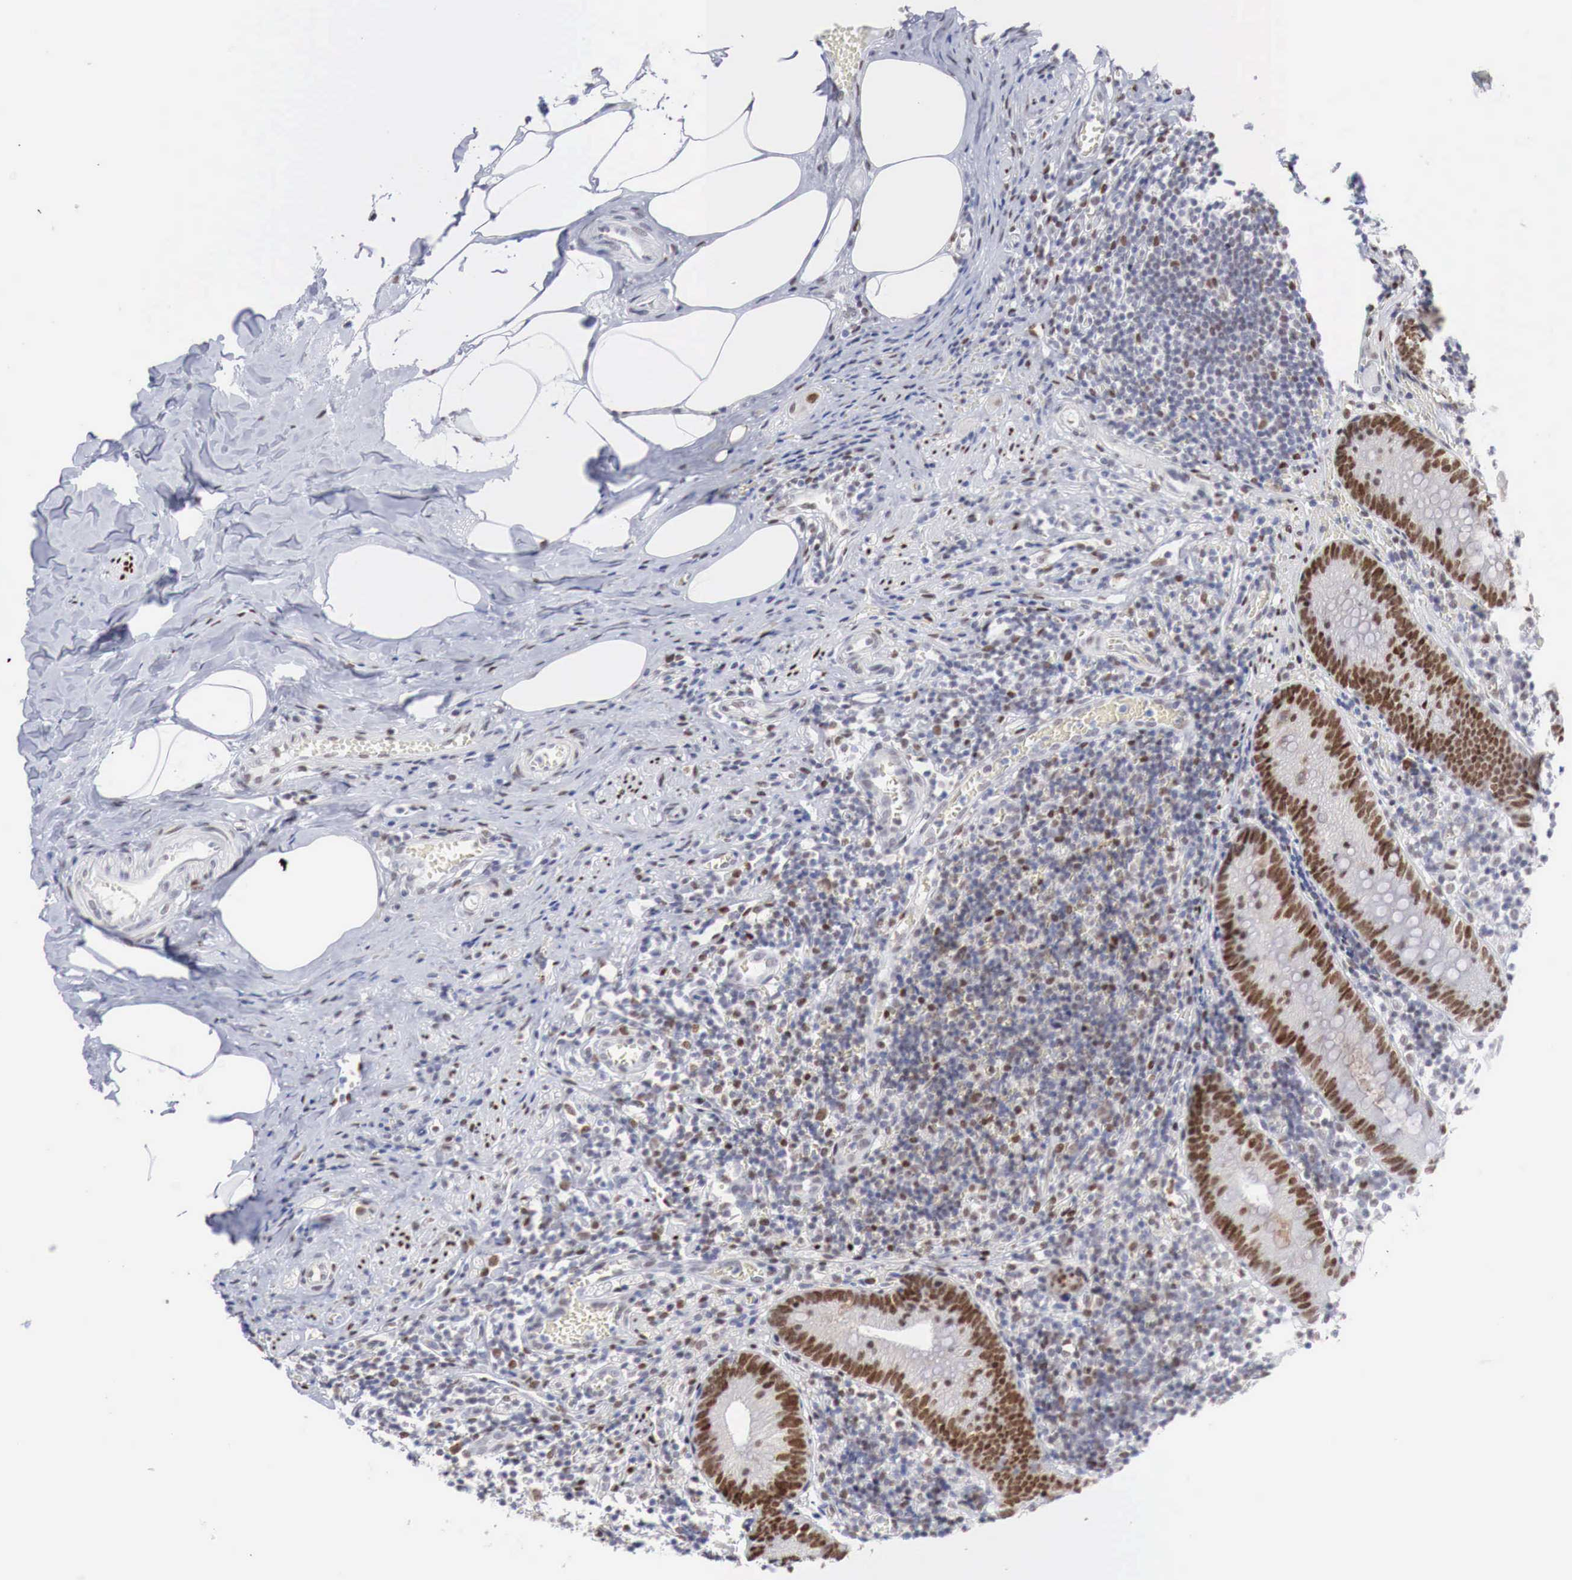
{"staining": {"intensity": "strong", "quantity": ">75%", "location": "nuclear"}, "tissue": "appendix", "cell_type": "Glandular cells", "image_type": "normal", "snomed": [{"axis": "morphology", "description": "Normal tissue, NOS"}, {"axis": "topography", "description": "Appendix"}], "caption": "Protein analysis of benign appendix exhibits strong nuclear expression in about >75% of glandular cells. (IHC, brightfield microscopy, high magnification).", "gene": "FOXP2", "patient": {"sex": "male", "age": 25}}